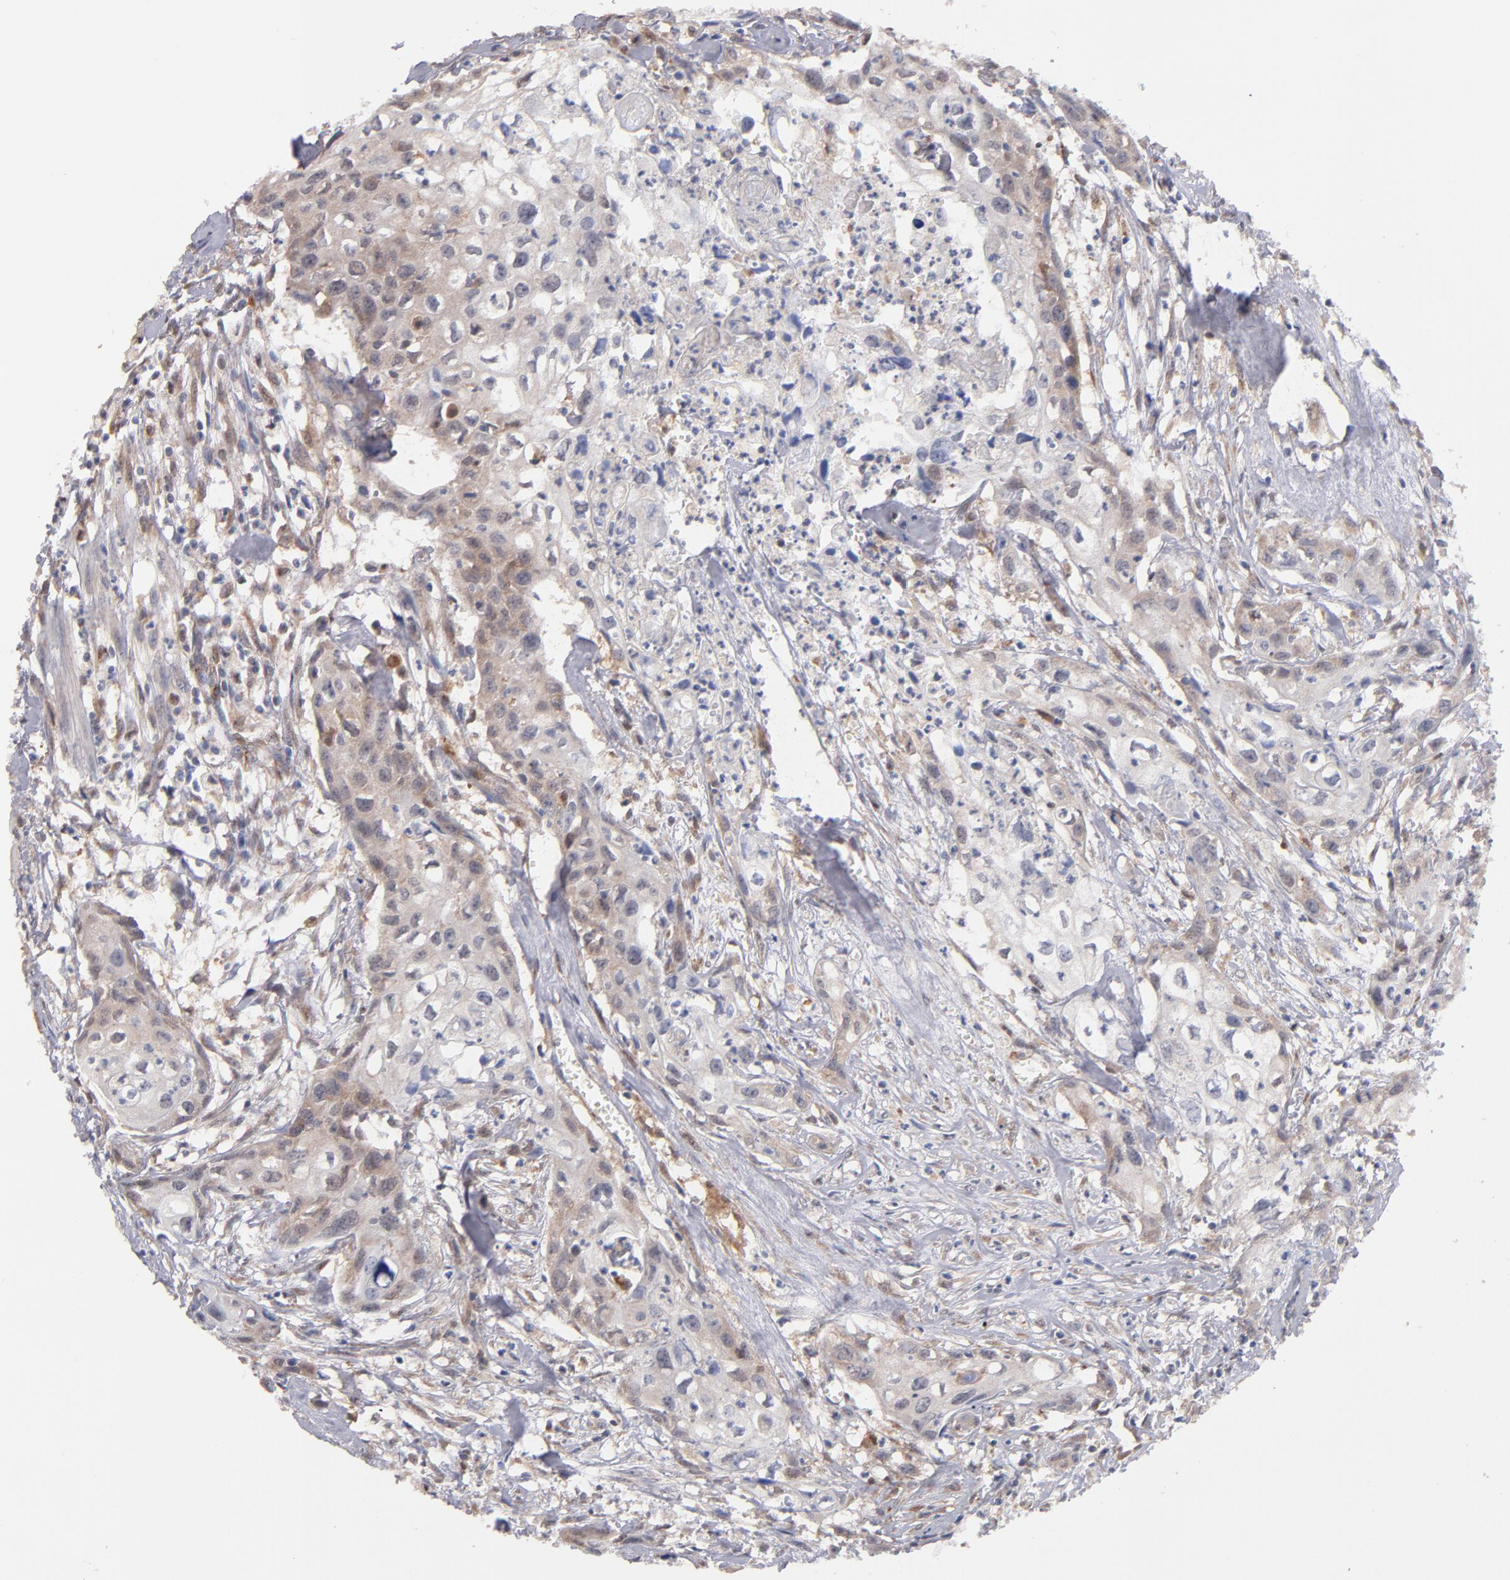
{"staining": {"intensity": "moderate", "quantity": ">75%", "location": "cytoplasmic/membranous"}, "tissue": "urothelial cancer", "cell_type": "Tumor cells", "image_type": "cancer", "snomed": [{"axis": "morphology", "description": "Urothelial carcinoma, High grade"}, {"axis": "topography", "description": "Urinary bladder"}], "caption": "An immunohistochemistry image of tumor tissue is shown. Protein staining in brown shows moderate cytoplasmic/membranous positivity in high-grade urothelial carcinoma within tumor cells.", "gene": "GMFG", "patient": {"sex": "male", "age": 54}}